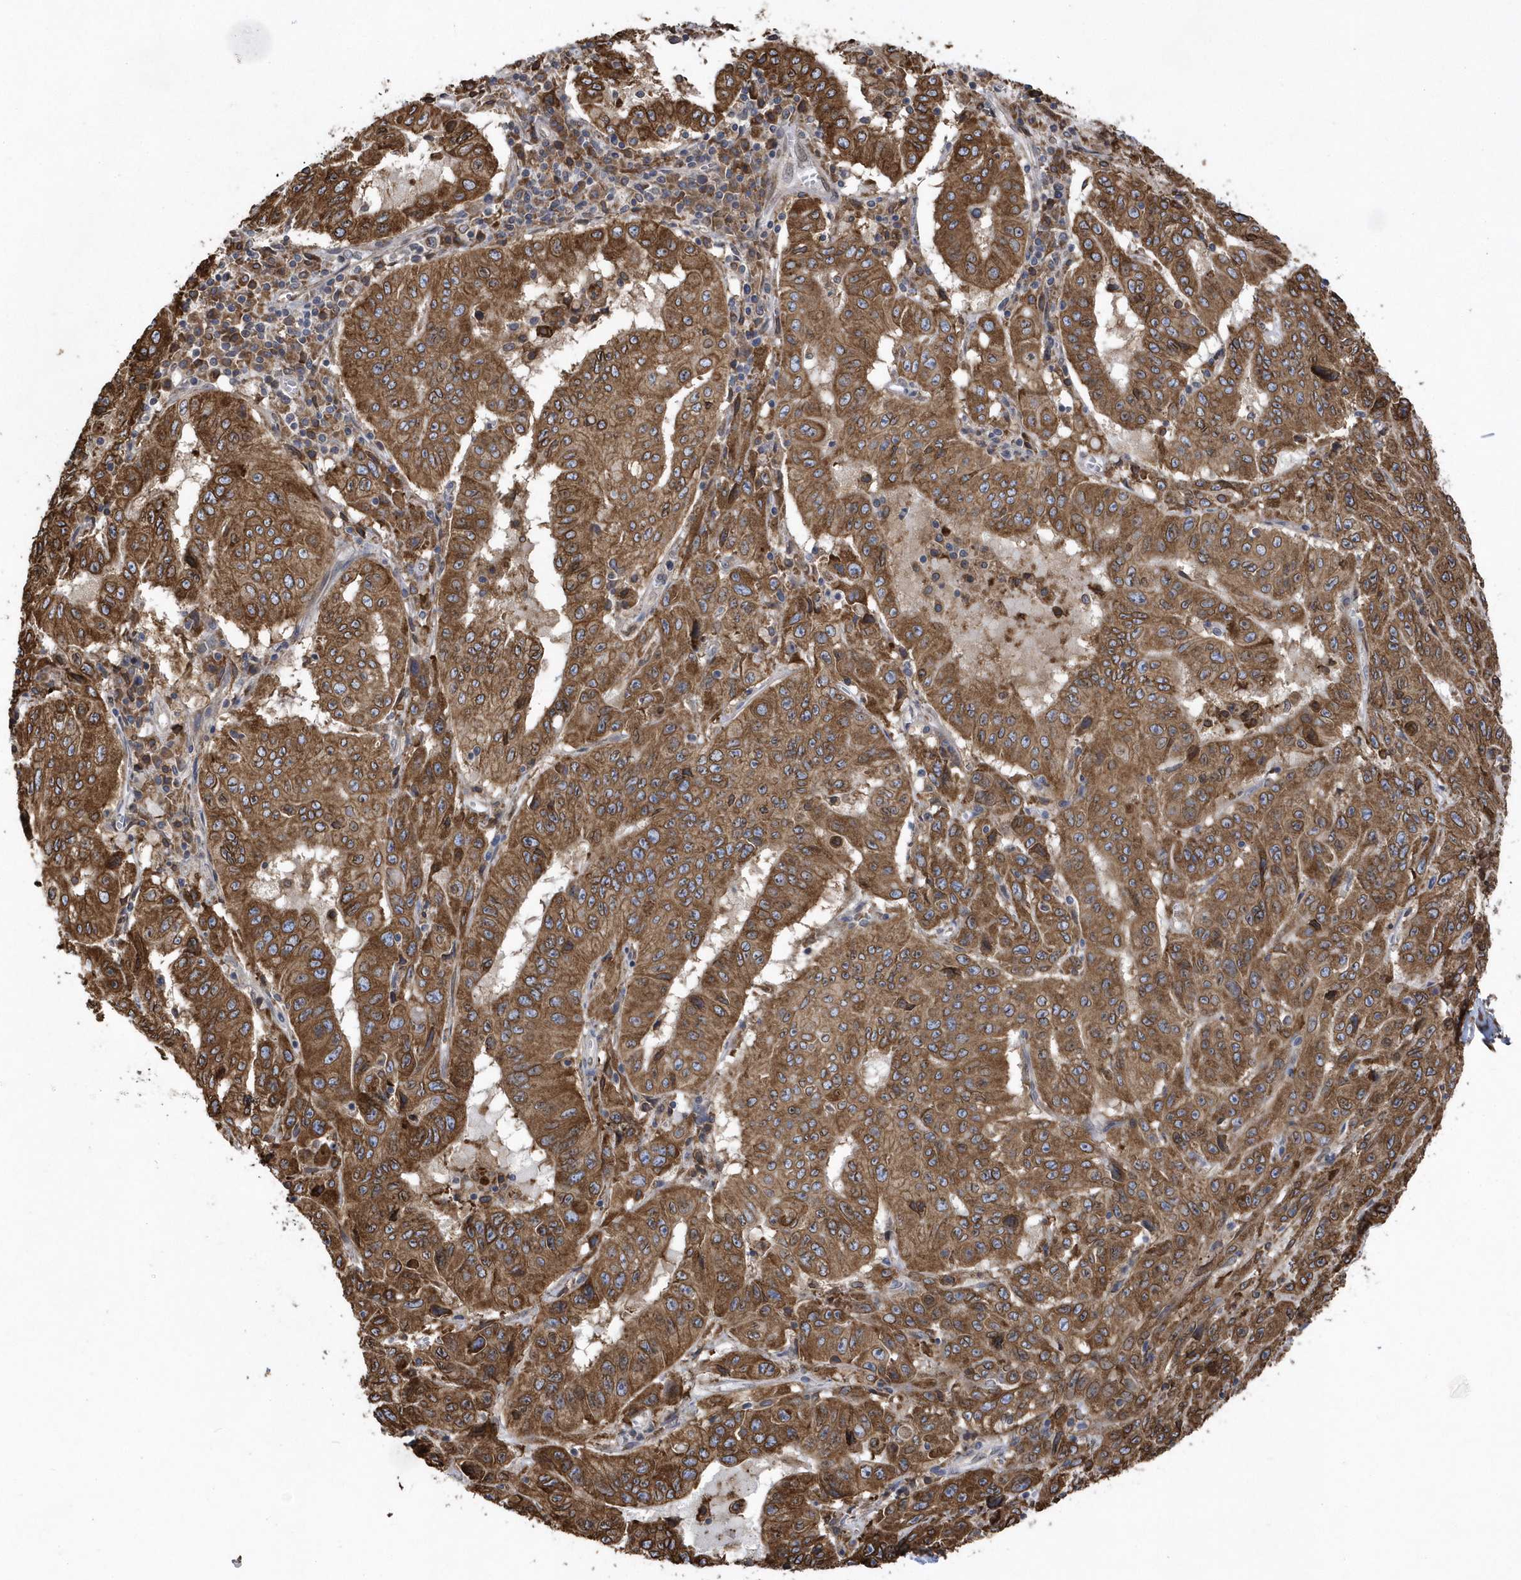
{"staining": {"intensity": "strong", "quantity": ">75%", "location": "cytoplasmic/membranous"}, "tissue": "pancreatic cancer", "cell_type": "Tumor cells", "image_type": "cancer", "snomed": [{"axis": "morphology", "description": "Adenocarcinoma, NOS"}, {"axis": "topography", "description": "Pancreas"}], "caption": "Human pancreatic adenocarcinoma stained for a protein (brown) shows strong cytoplasmic/membranous positive staining in approximately >75% of tumor cells.", "gene": "VAMP7", "patient": {"sex": "male", "age": 63}}